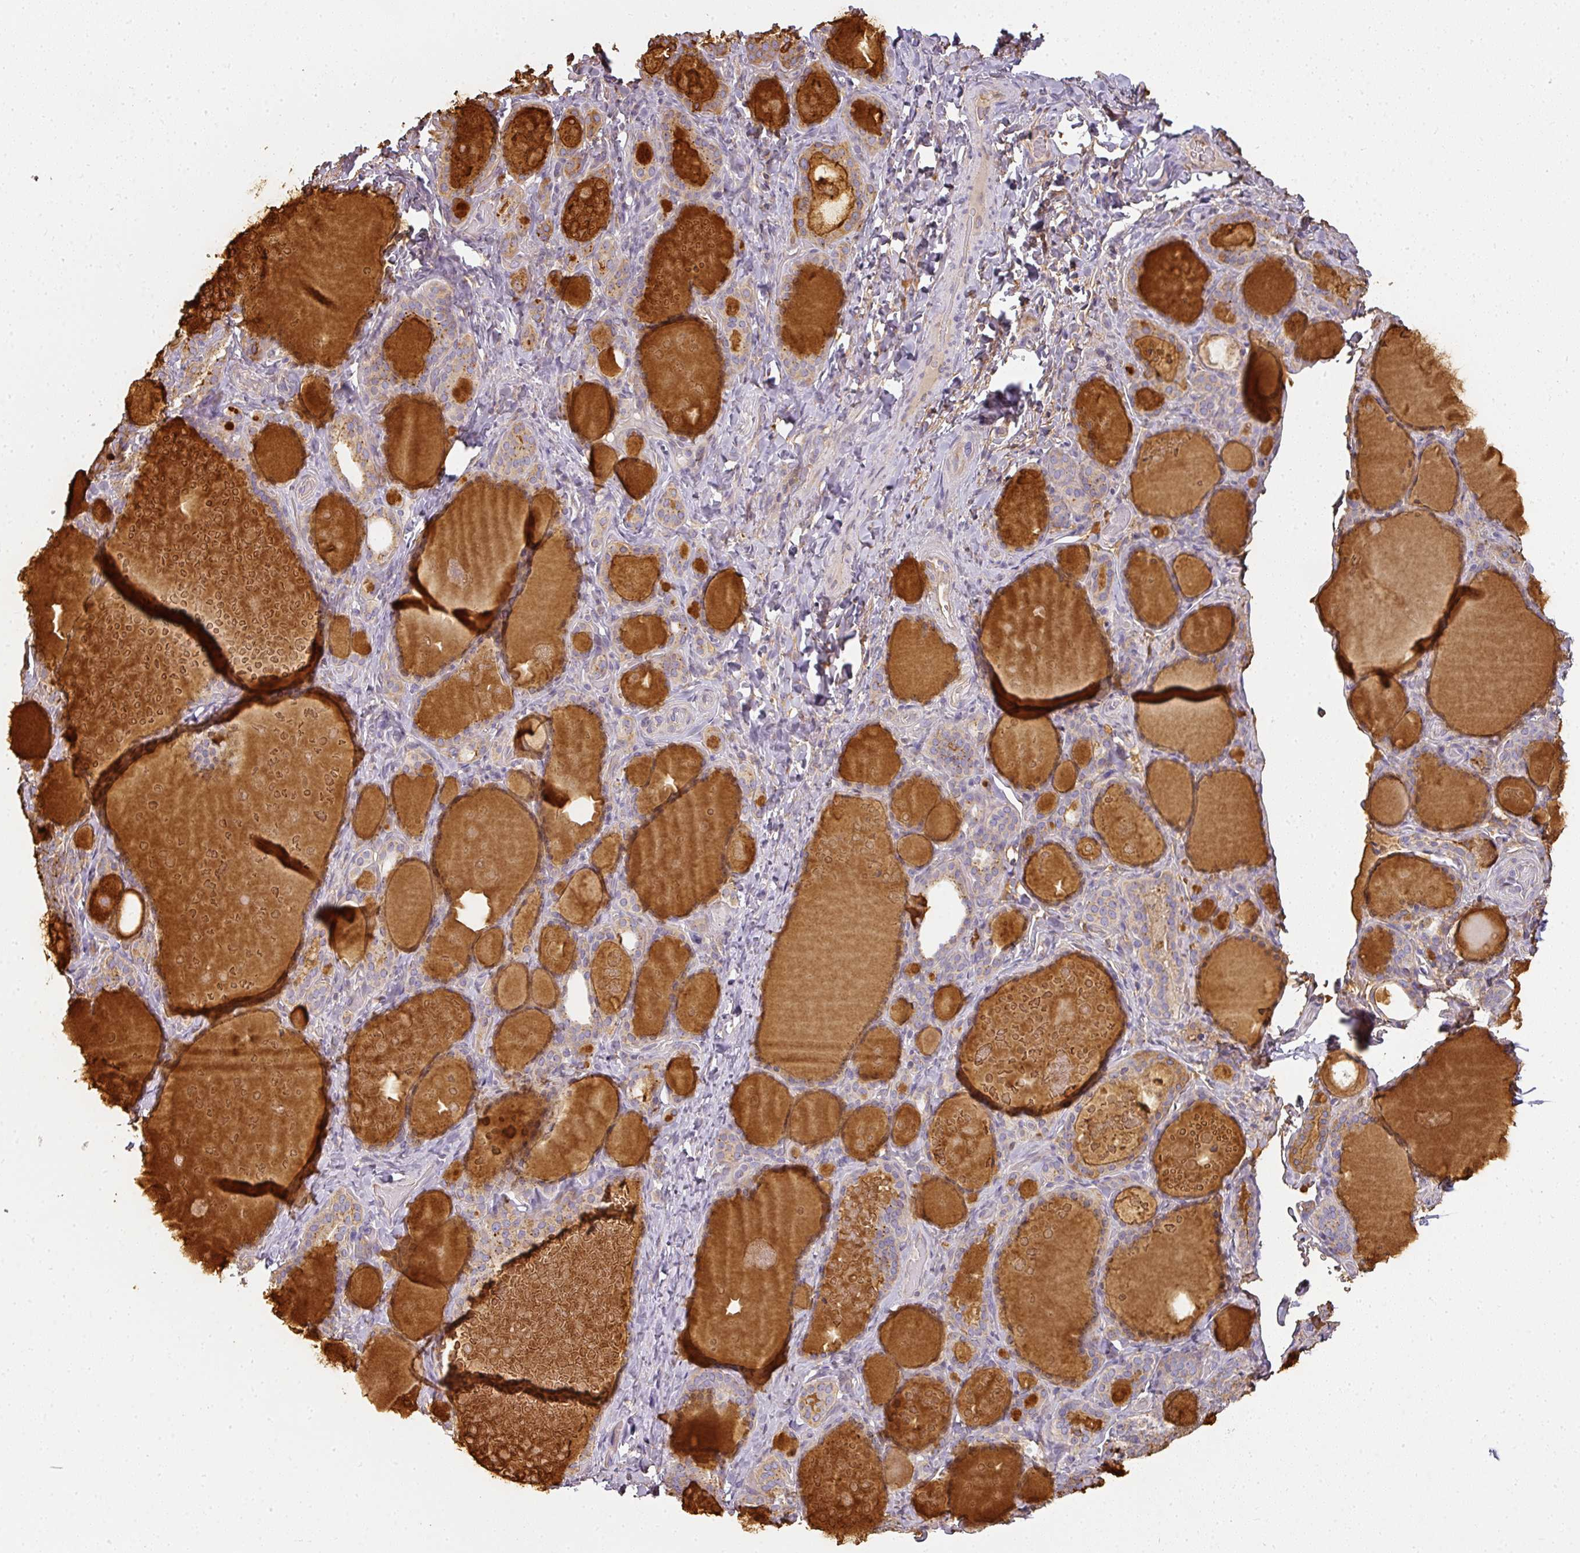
{"staining": {"intensity": "moderate", "quantity": "<25%", "location": "cytoplasmic/membranous"}, "tissue": "thyroid gland", "cell_type": "Glandular cells", "image_type": "normal", "snomed": [{"axis": "morphology", "description": "Normal tissue, NOS"}, {"axis": "topography", "description": "Thyroid gland"}], "caption": "Glandular cells display low levels of moderate cytoplasmic/membranous staining in about <25% of cells in normal human thyroid gland.", "gene": "ATP8B2", "patient": {"sex": "female", "age": 46}}